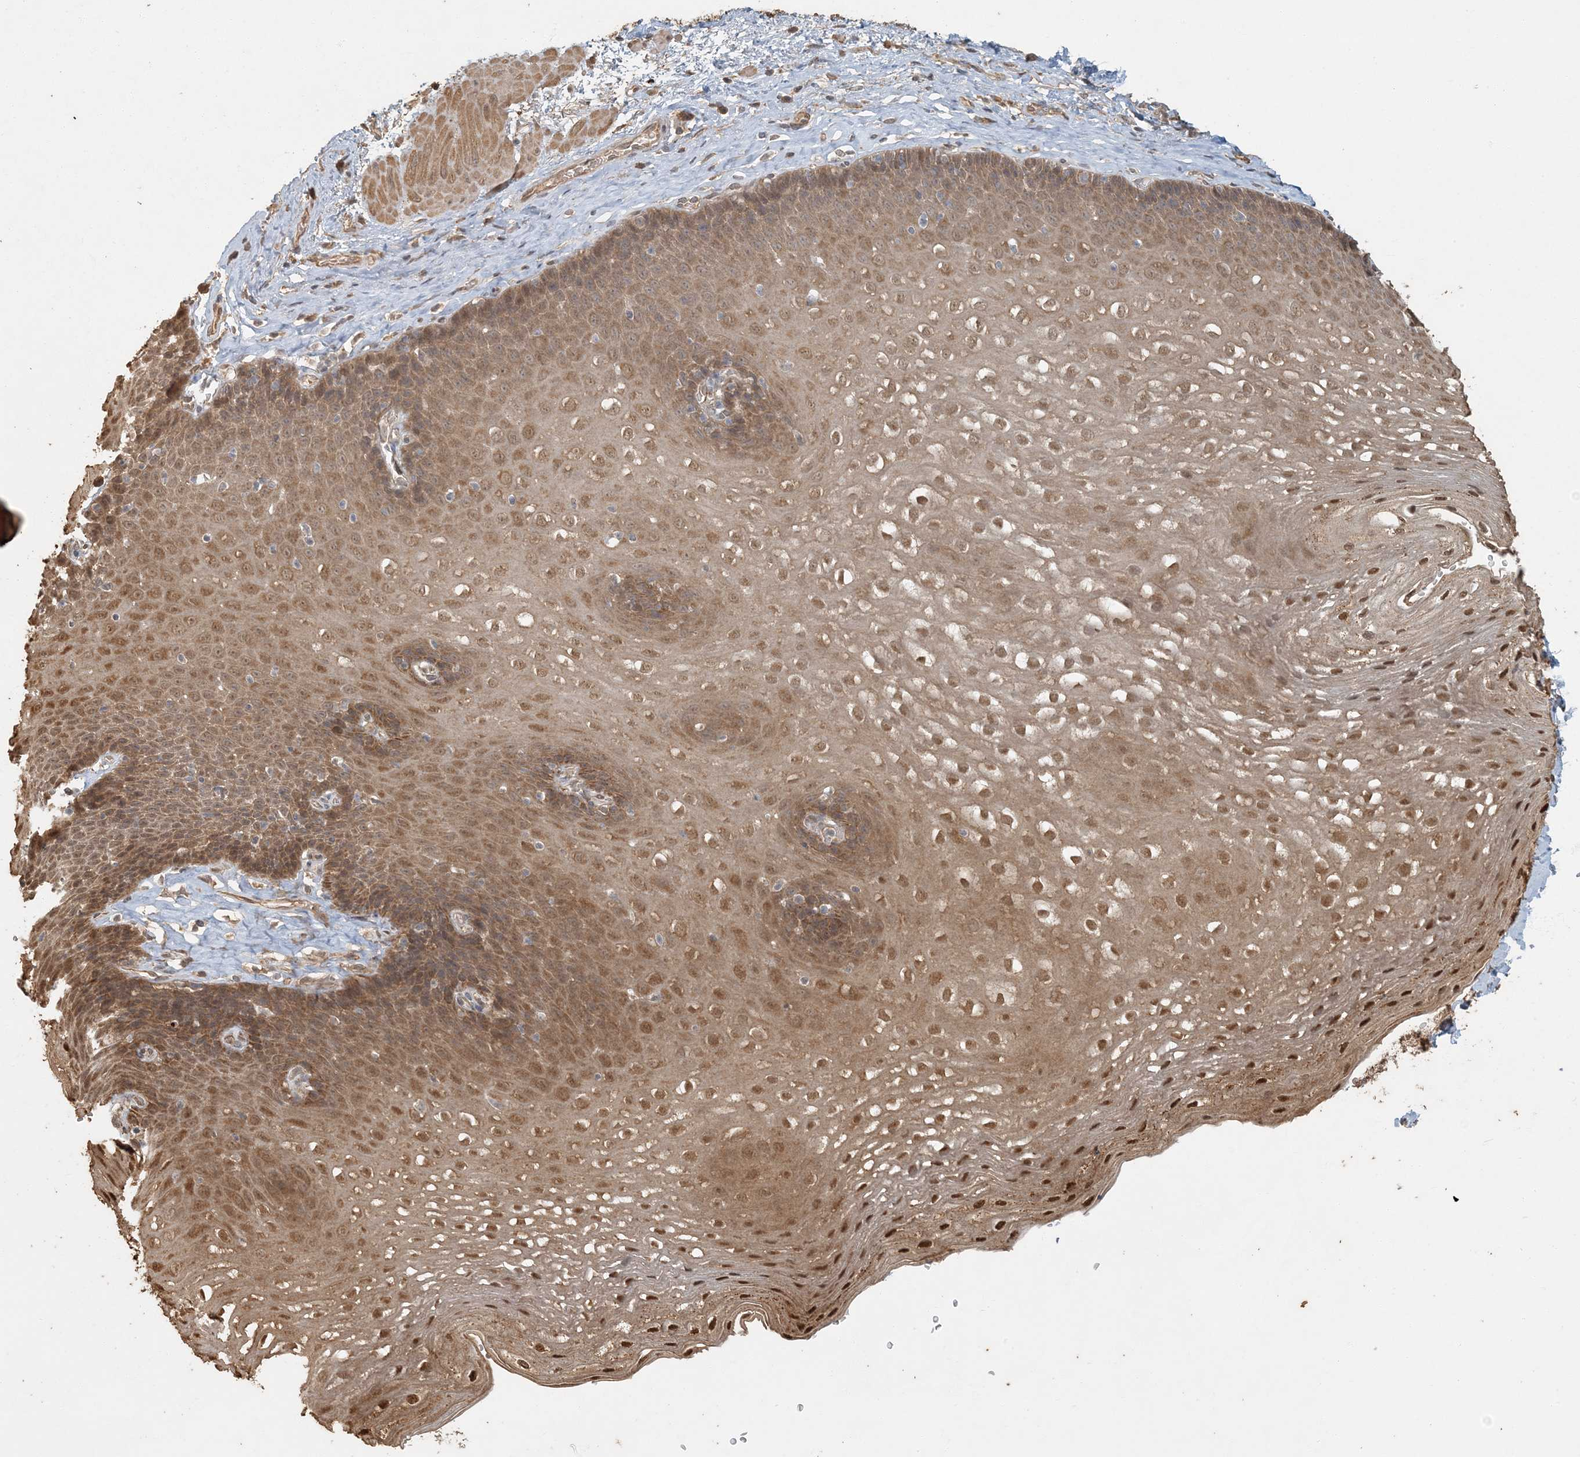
{"staining": {"intensity": "moderate", "quantity": ">75%", "location": "cytoplasmic/membranous,nuclear"}, "tissue": "esophagus", "cell_type": "Squamous epithelial cells", "image_type": "normal", "snomed": [{"axis": "morphology", "description": "Normal tissue, NOS"}, {"axis": "topography", "description": "Esophagus"}], "caption": "Immunohistochemical staining of unremarkable human esophagus reveals medium levels of moderate cytoplasmic/membranous,nuclear positivity in about >75% of squamous epithelial cells. The staining was performed using DAB to visualize the protein expression in brown, while the nuclei were stained in blue with hematoxylin (Magnification: 20x).", "gene": "AK9", "patient": {"sex": "female", "age": 66}}